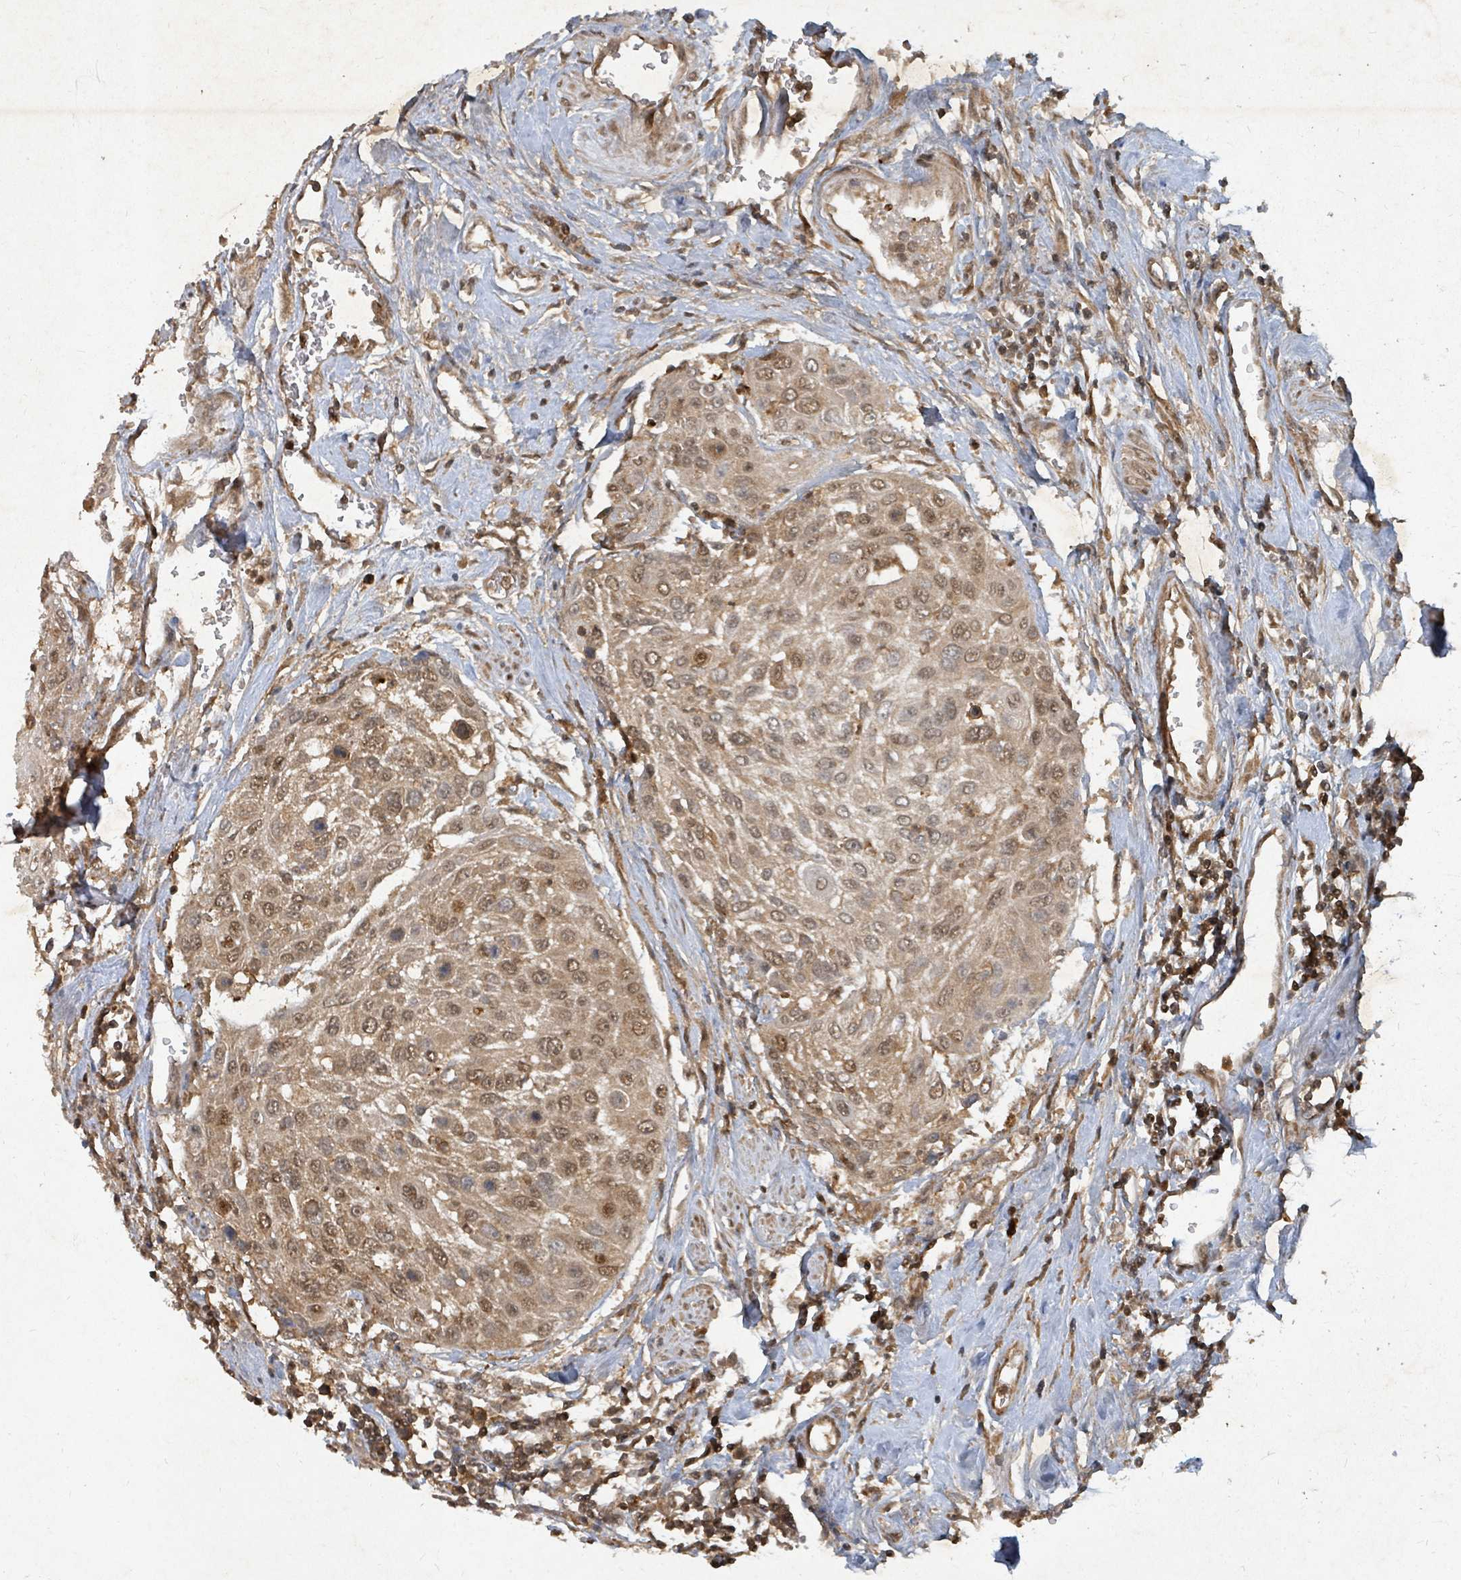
{"staining": {"intensity": "moderate", "quantity": ">75%", "location": "cytoplasmic/membranous,nuclear"}, "tissue": "urothelial cancer", "cell_type": "Tumor cells", "image_type": "cancer", "snomed": [{"axis": "morphology", "description": "Urothelial carcinoma, High grade"}, {"axis": "topography", "description": "Urinary bladder"}], "caption": "A brown stain shows moderate cytoplasmic/membranous and nuclear expression of a protein in human urothelial cancer tumor cells.", "gene": "KDM4E", "patient": {"sex": "female", "age": 79}}